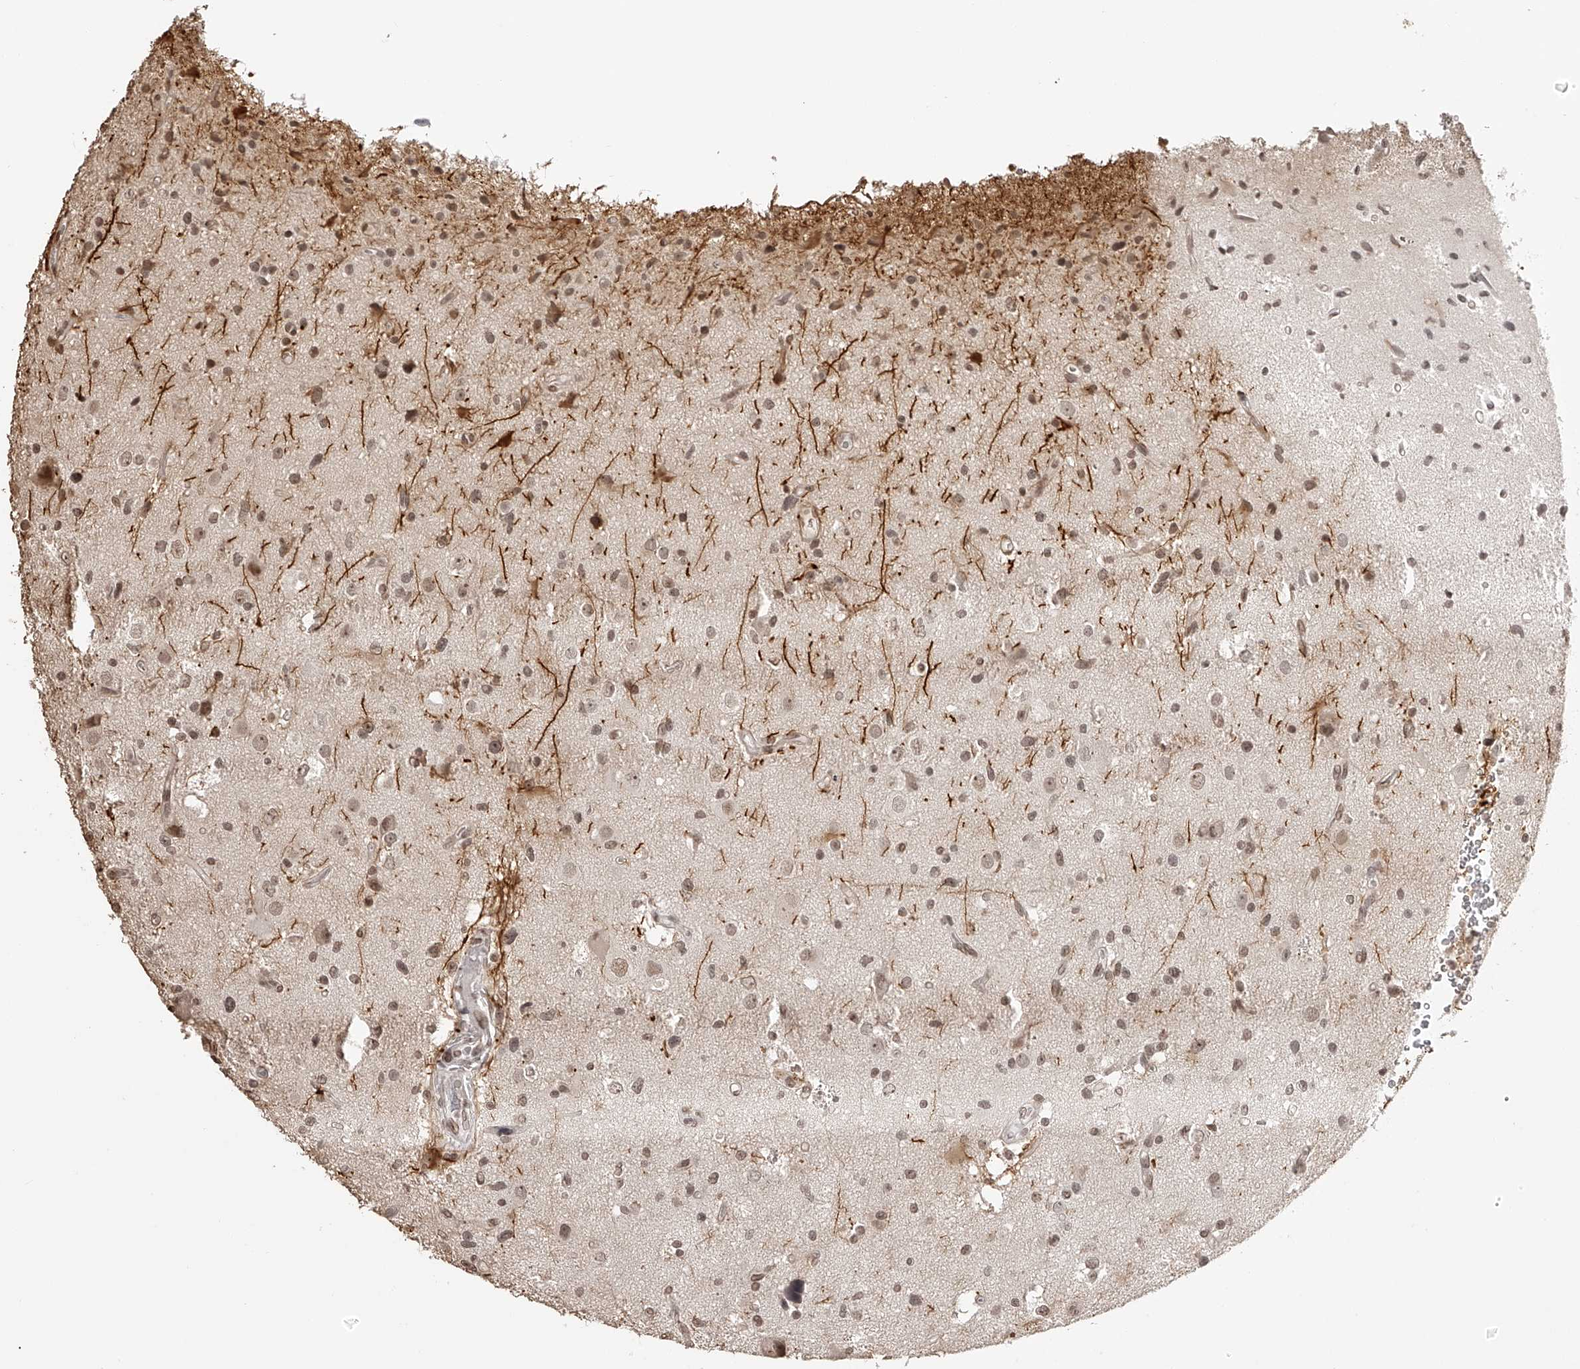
{"staining": {"intensity": "moderate", "quantity": ">75%", "location": "nuclear"}, "tissue": "glioma", "cell_type": "Tumor cells", "image_type": "cancer", "snomed": [{"axis": "morphology", "description": "Glioma, malignant, High grade"}, {"axis": "topography", "description": "Brain"}], "caption": "Immunohistochemical staining of human malignant high-grade glioma demonstrates medium levels of moderate nuclear protein positivity in about >75% of tumor cells. The staining was performed using DAB (3,3'-diaminobenzidine) to visualize the protein expression in brown, while the nuclei were stained in blue with hematoxylin (Magnification: 20x).", "gene": "ZNF503", "patient": {"sex": "male", "age": 33}}